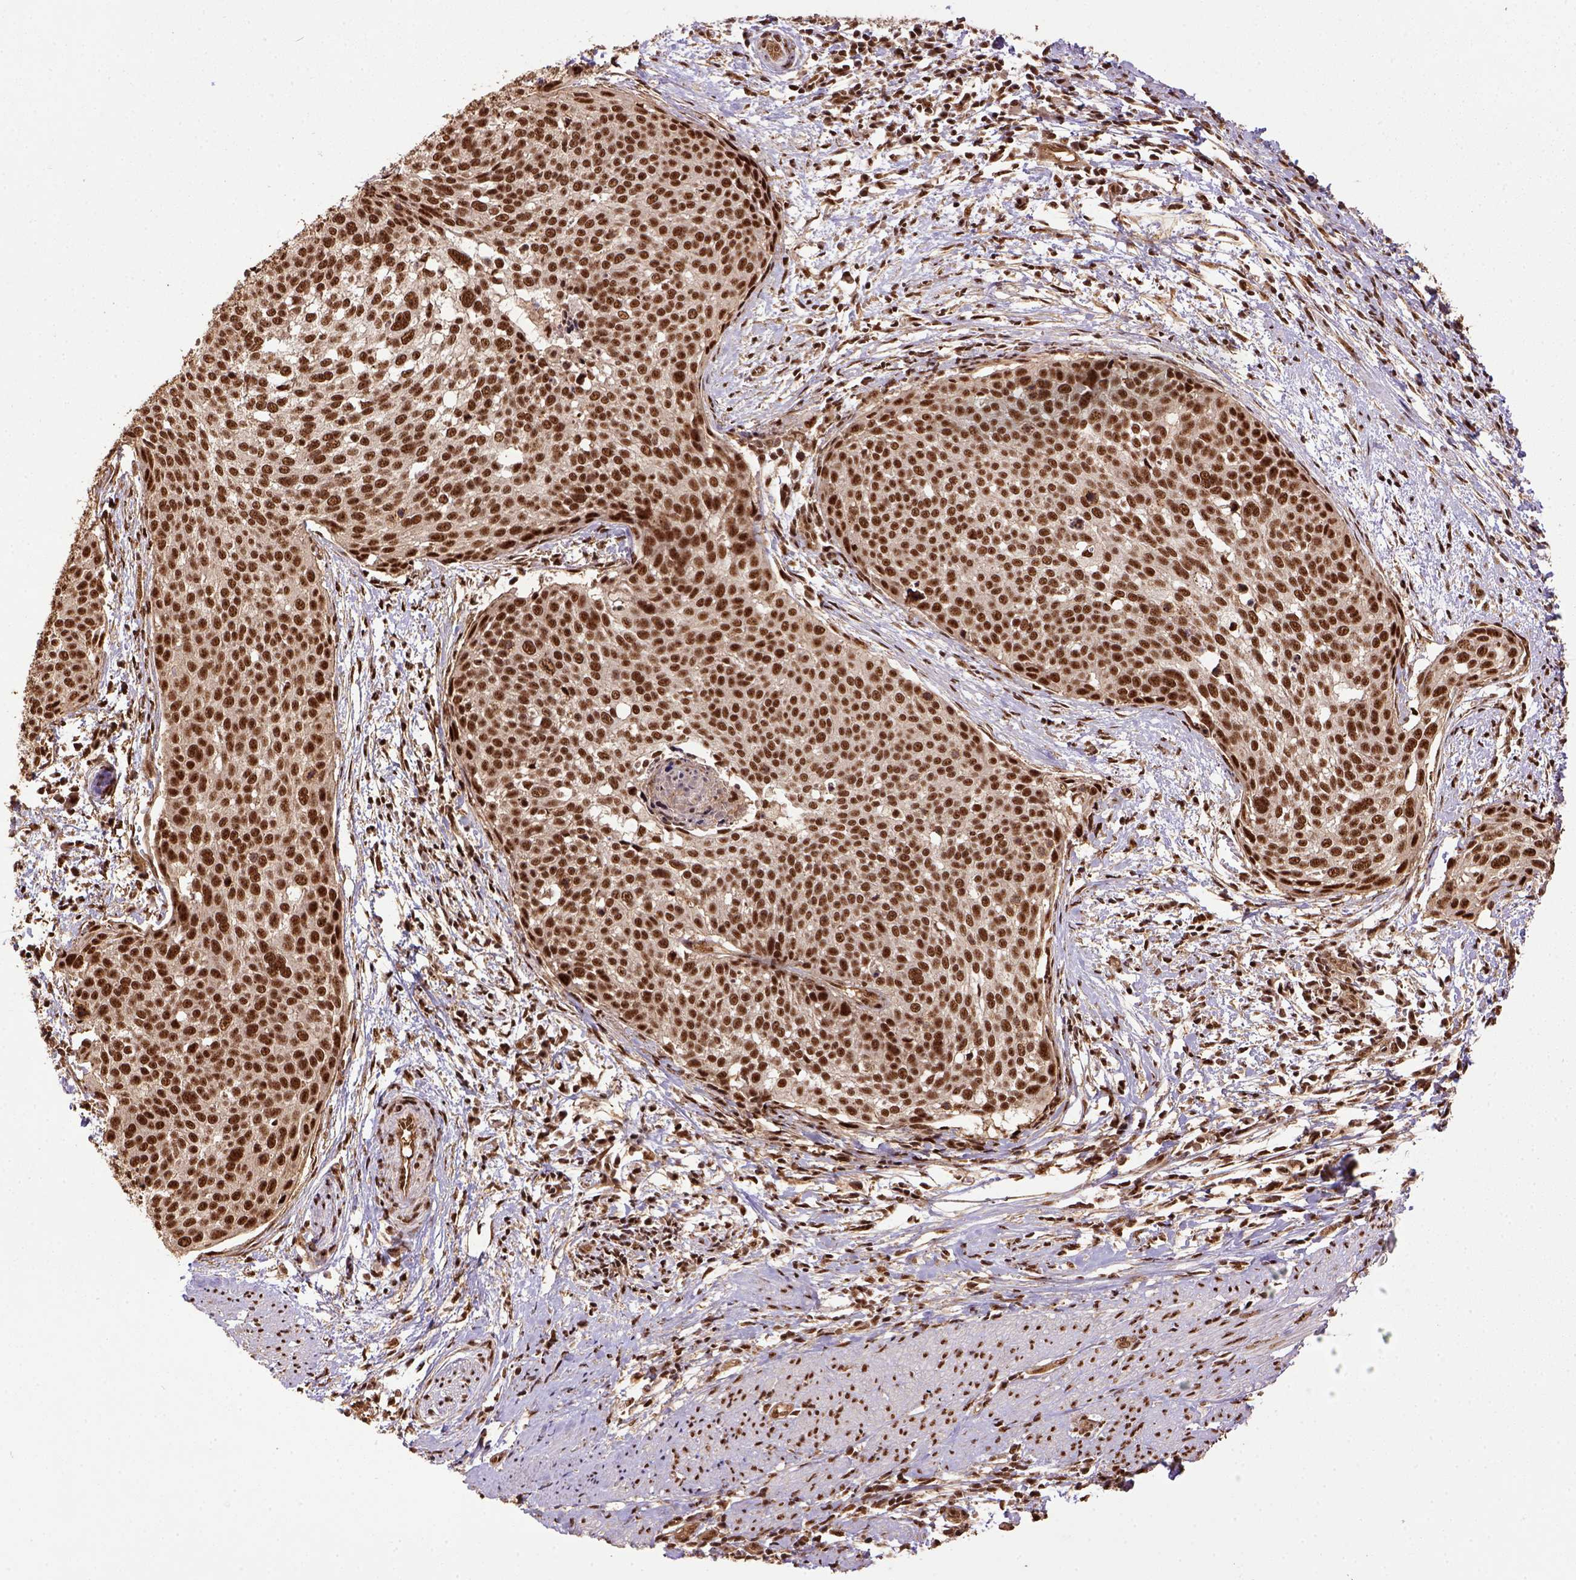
{"staining": {"intensity": "strong", "quantity": ">75%", "location": "nuclear"}, "tissue": "cervical cancer", "cell_type": "Tumor cells", "image_type": "cancer", "snomed": [{"axis": "morphology", "description": "Squamous cell carcinoma, NOS"}, {"axis": "topography", "description": "Cervix"}], "caption": "Protein expression analysis of human cervical cancer reveals strong nuclear staining in about >75% of tumor cells.", "gene": "PPIG", "patient": {"sex": "female", "age": 39}}